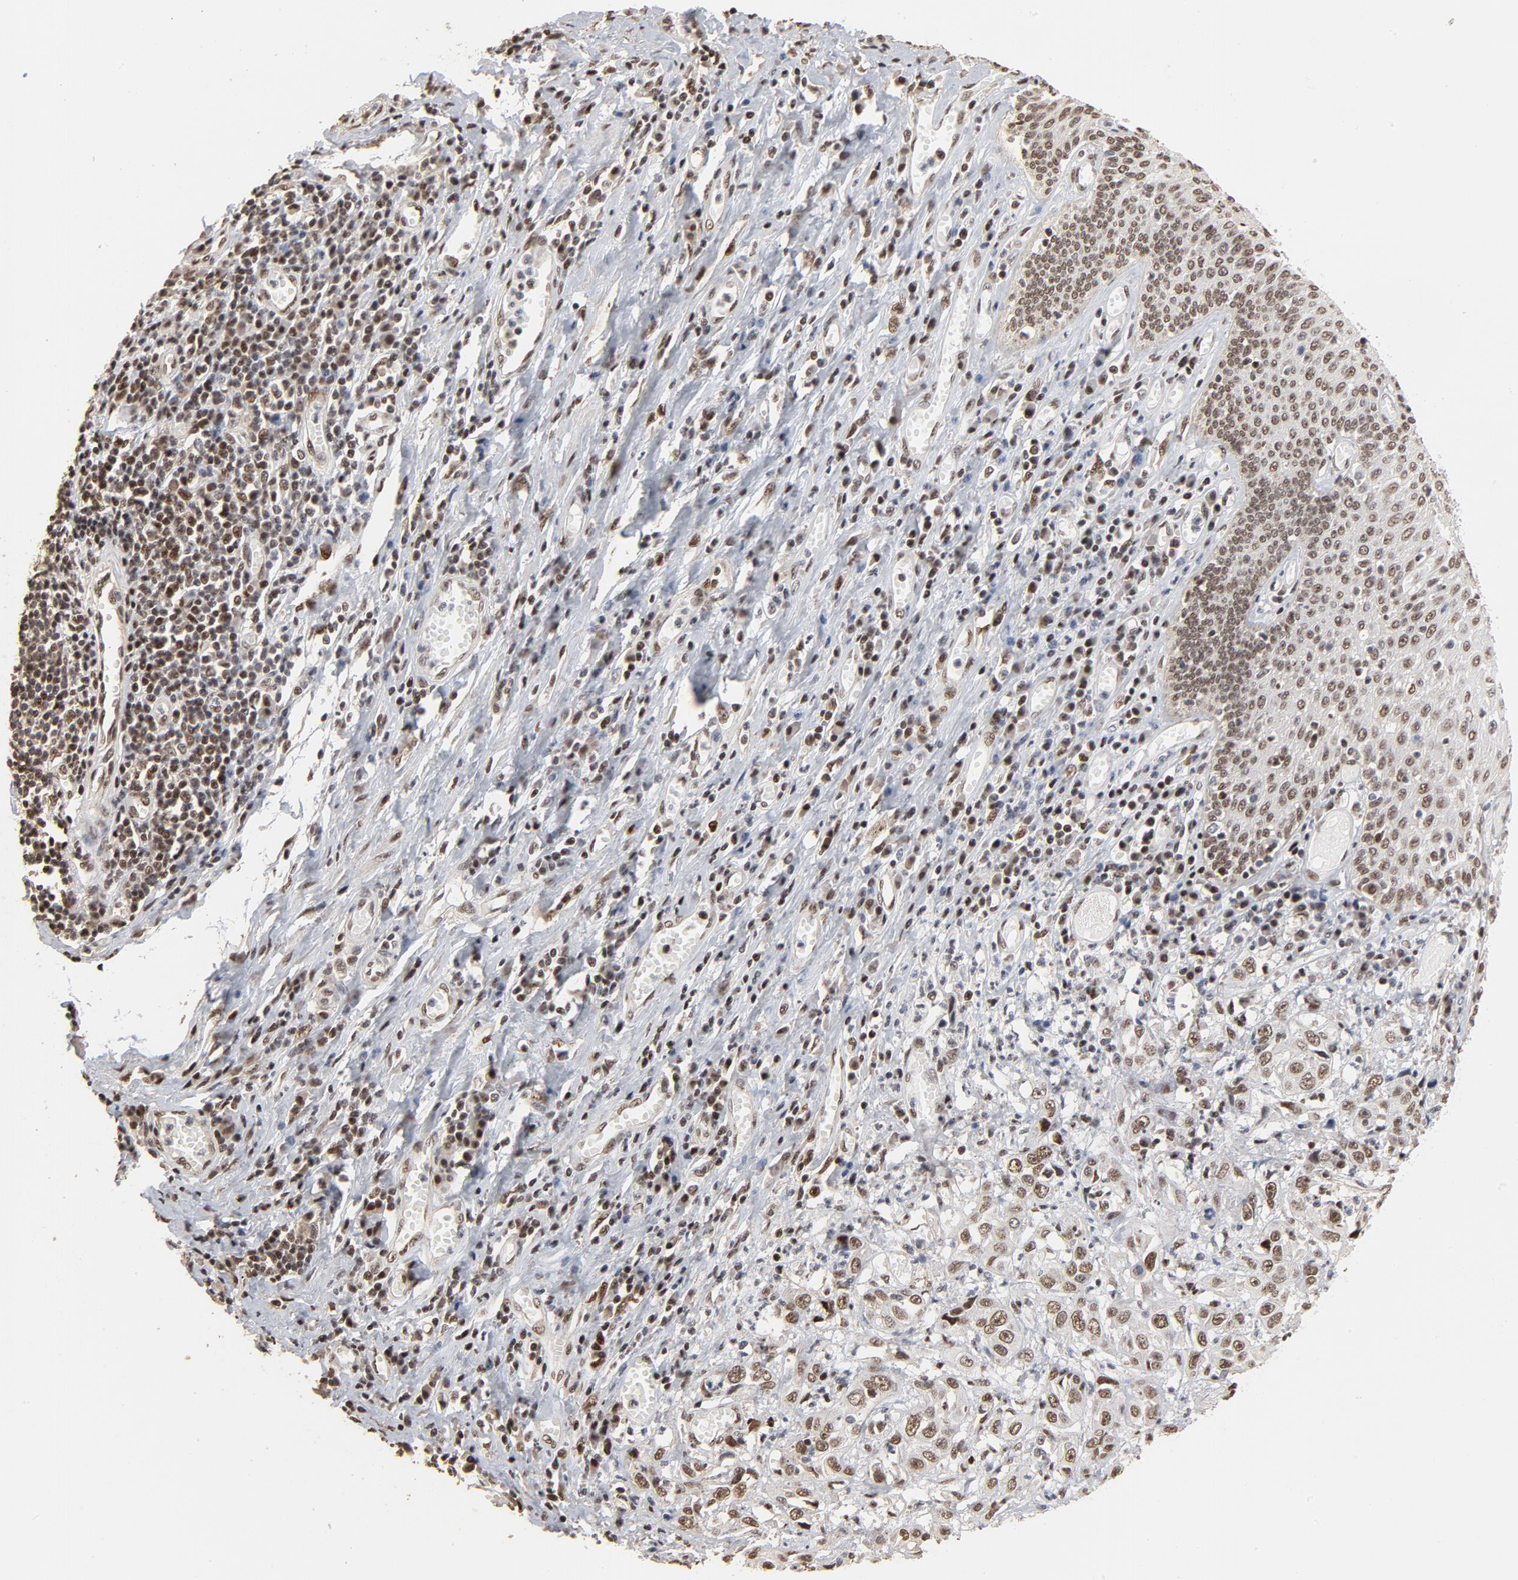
{"staining": {"intensity": "moderate", "quantity": "25%-75%", "location": "nuclear"}, "tissue": "esophagus", "cell_type": "Squamous epithelial cells", "image_type": "normal", "snomed": [{"axis": "morphology", "description": "Normal tissue, NOS"}, {"axis": "topography", "description": "Esophagus"}], "caption": "Squamous epithelial cells reveal medium levels of moderate nuclear staining in about 25%-75% of cells in unremarkable human esophagus. (DAB (3,3'-diaminobenzidine) IHC, brown staining for protein, blue staining for nuclei).", "gene": "TP53RK", "patient": {"sex": "male", "age": 65}}